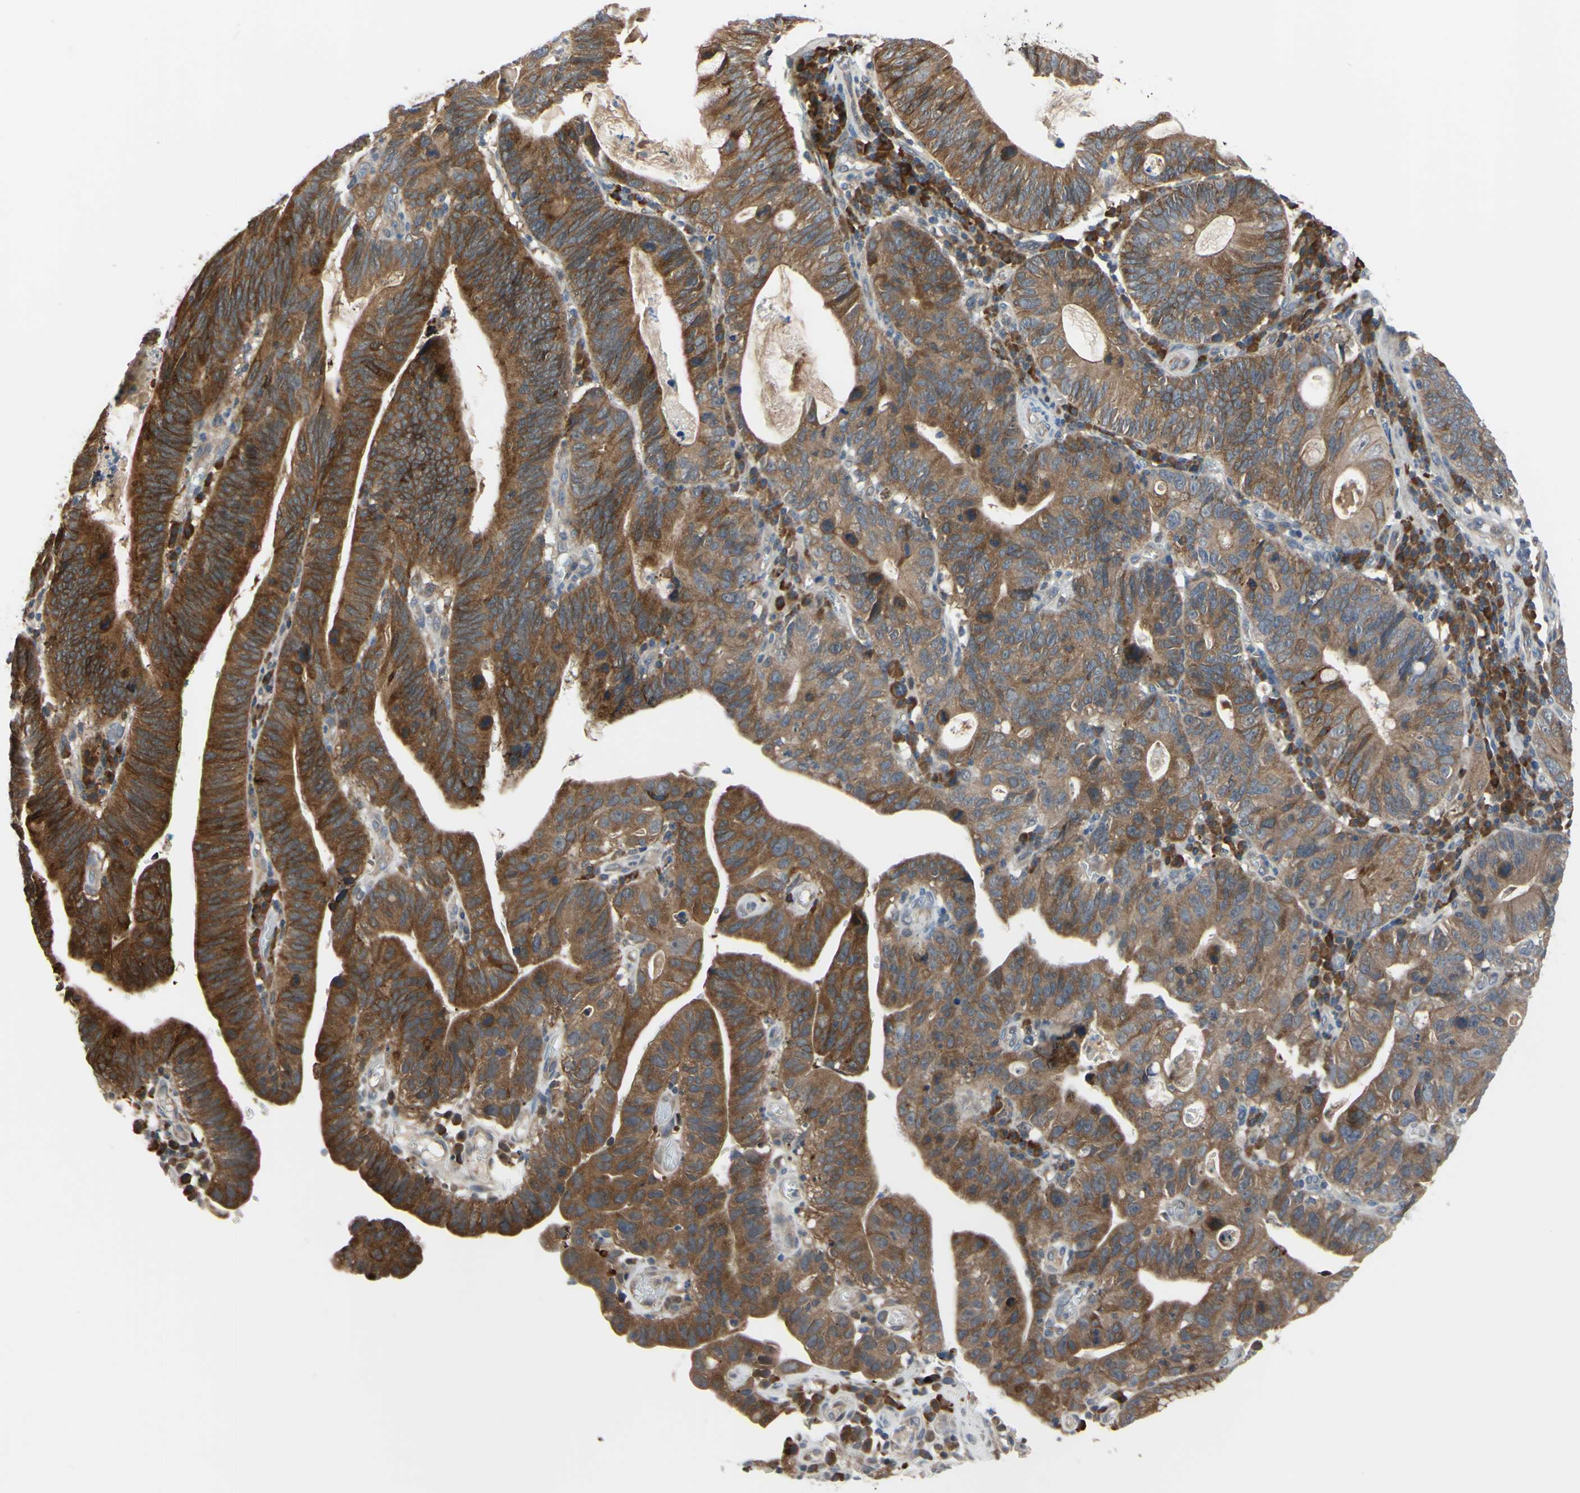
{"staining": {"intensity": "strong", "quantity": ">75%", "location": "cytoplasmic/membranous"}, "tissue": "stomach cancer", "cell_type": "Tumor cells", "image_type": "cancer", "snomed": [{"axis": "morphology", "description": "Adenocarcinoma, NOS"}, {"axis": "topography", "description": "Stomach"}], "caption": "Protein staining of adenocarcinoma (stomach) tissue demonstrates strong cytoplasmic/membranous expression in about >75% of tumor cells.", "gene": "XIAP", "patient": {"sex": "male", "age": 59}}